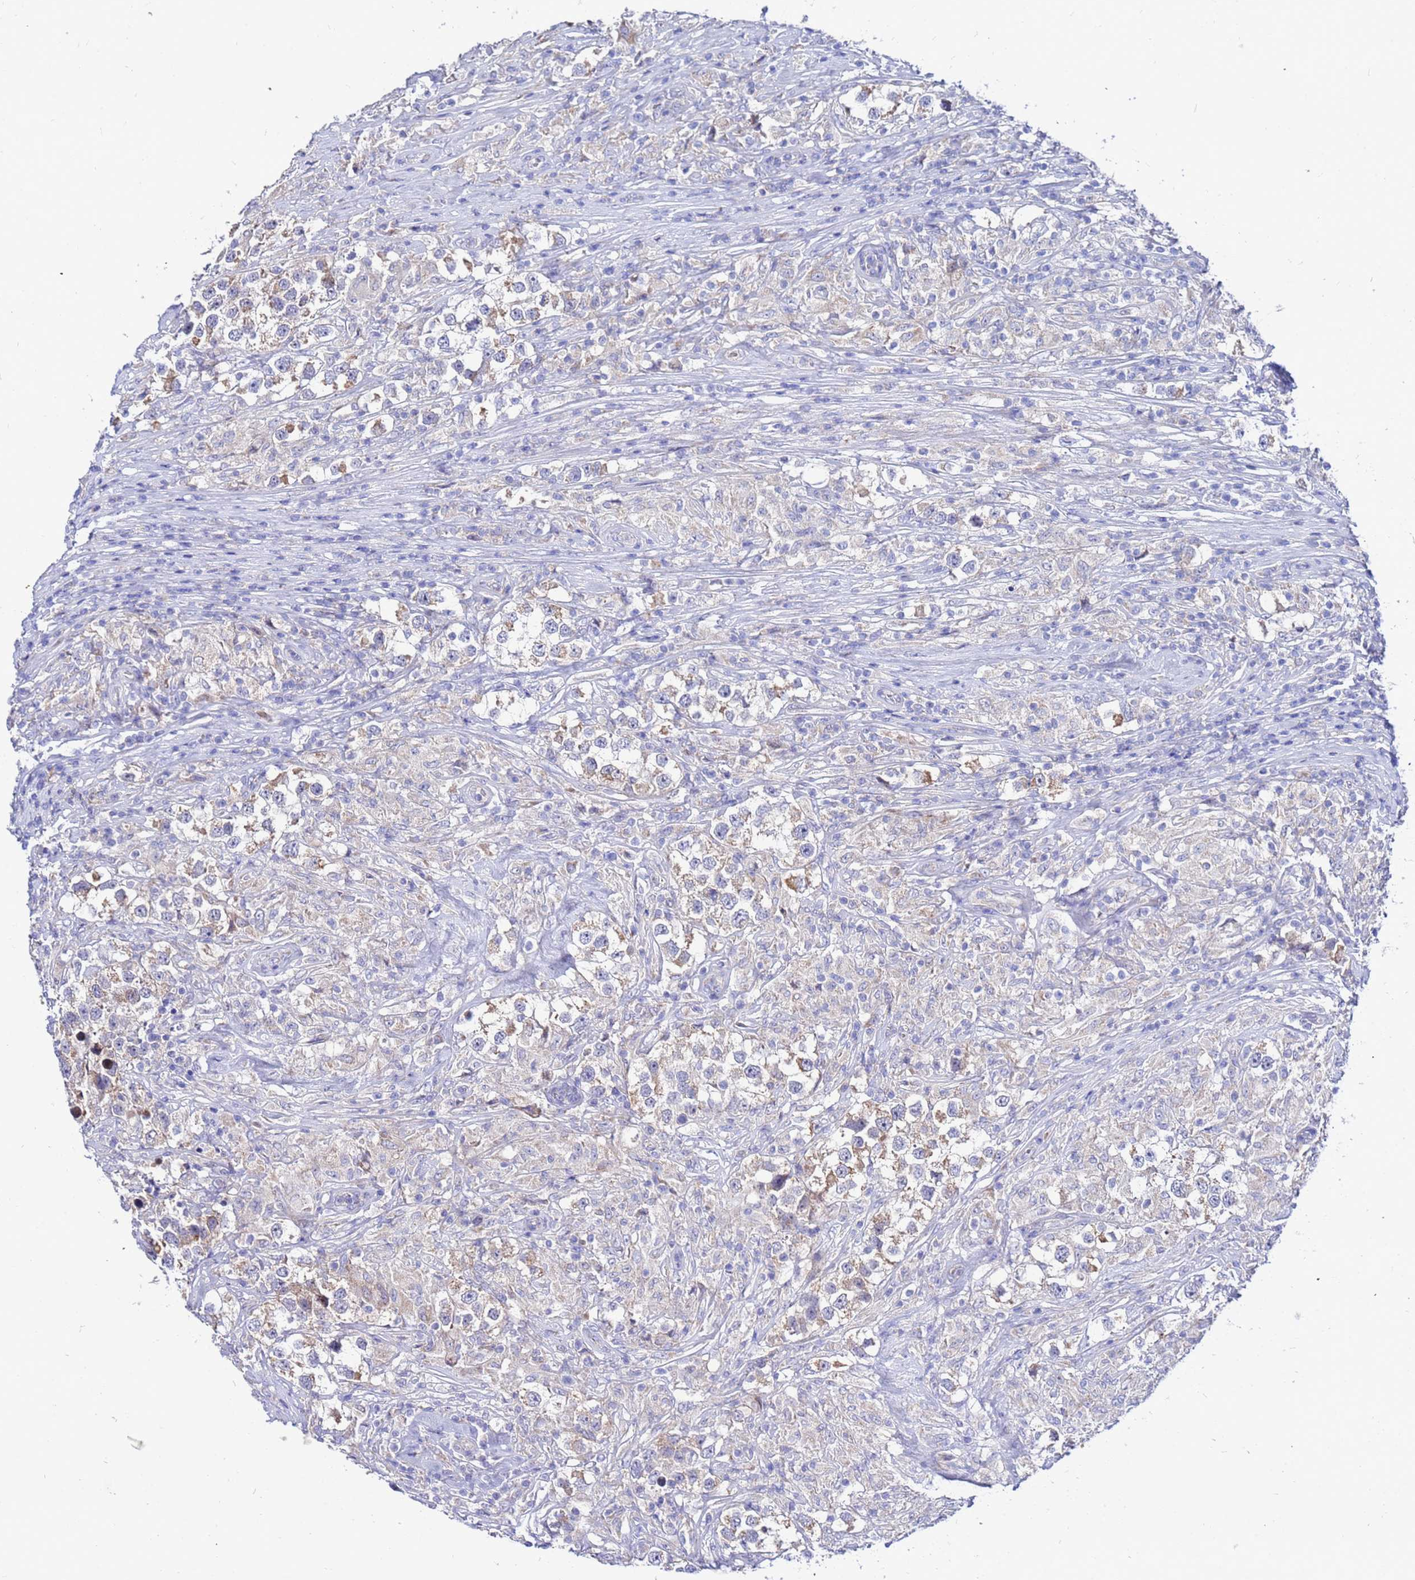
{"staining": {"intensity": "weak", "quantity": "25%-75%", "location": "cytoplasmic/membranous"}, "tissue": "testis cancer", "cell_type": "Tumor cells", "image_type": "cancer", "snomed": [{"axis": "morphology", "description": "Seminoma, NOS"}, {"axis": "topography", "description": "Testis"}], "caption": "IHC image of testis cancer stained for a protein (brown), which exhibits low levels of weak cytoplasmic/membranous staining in about 25%-75% of tumor cells.", "gene": "FAHD2A", "patient": {"sex": "male", "age": 46}}